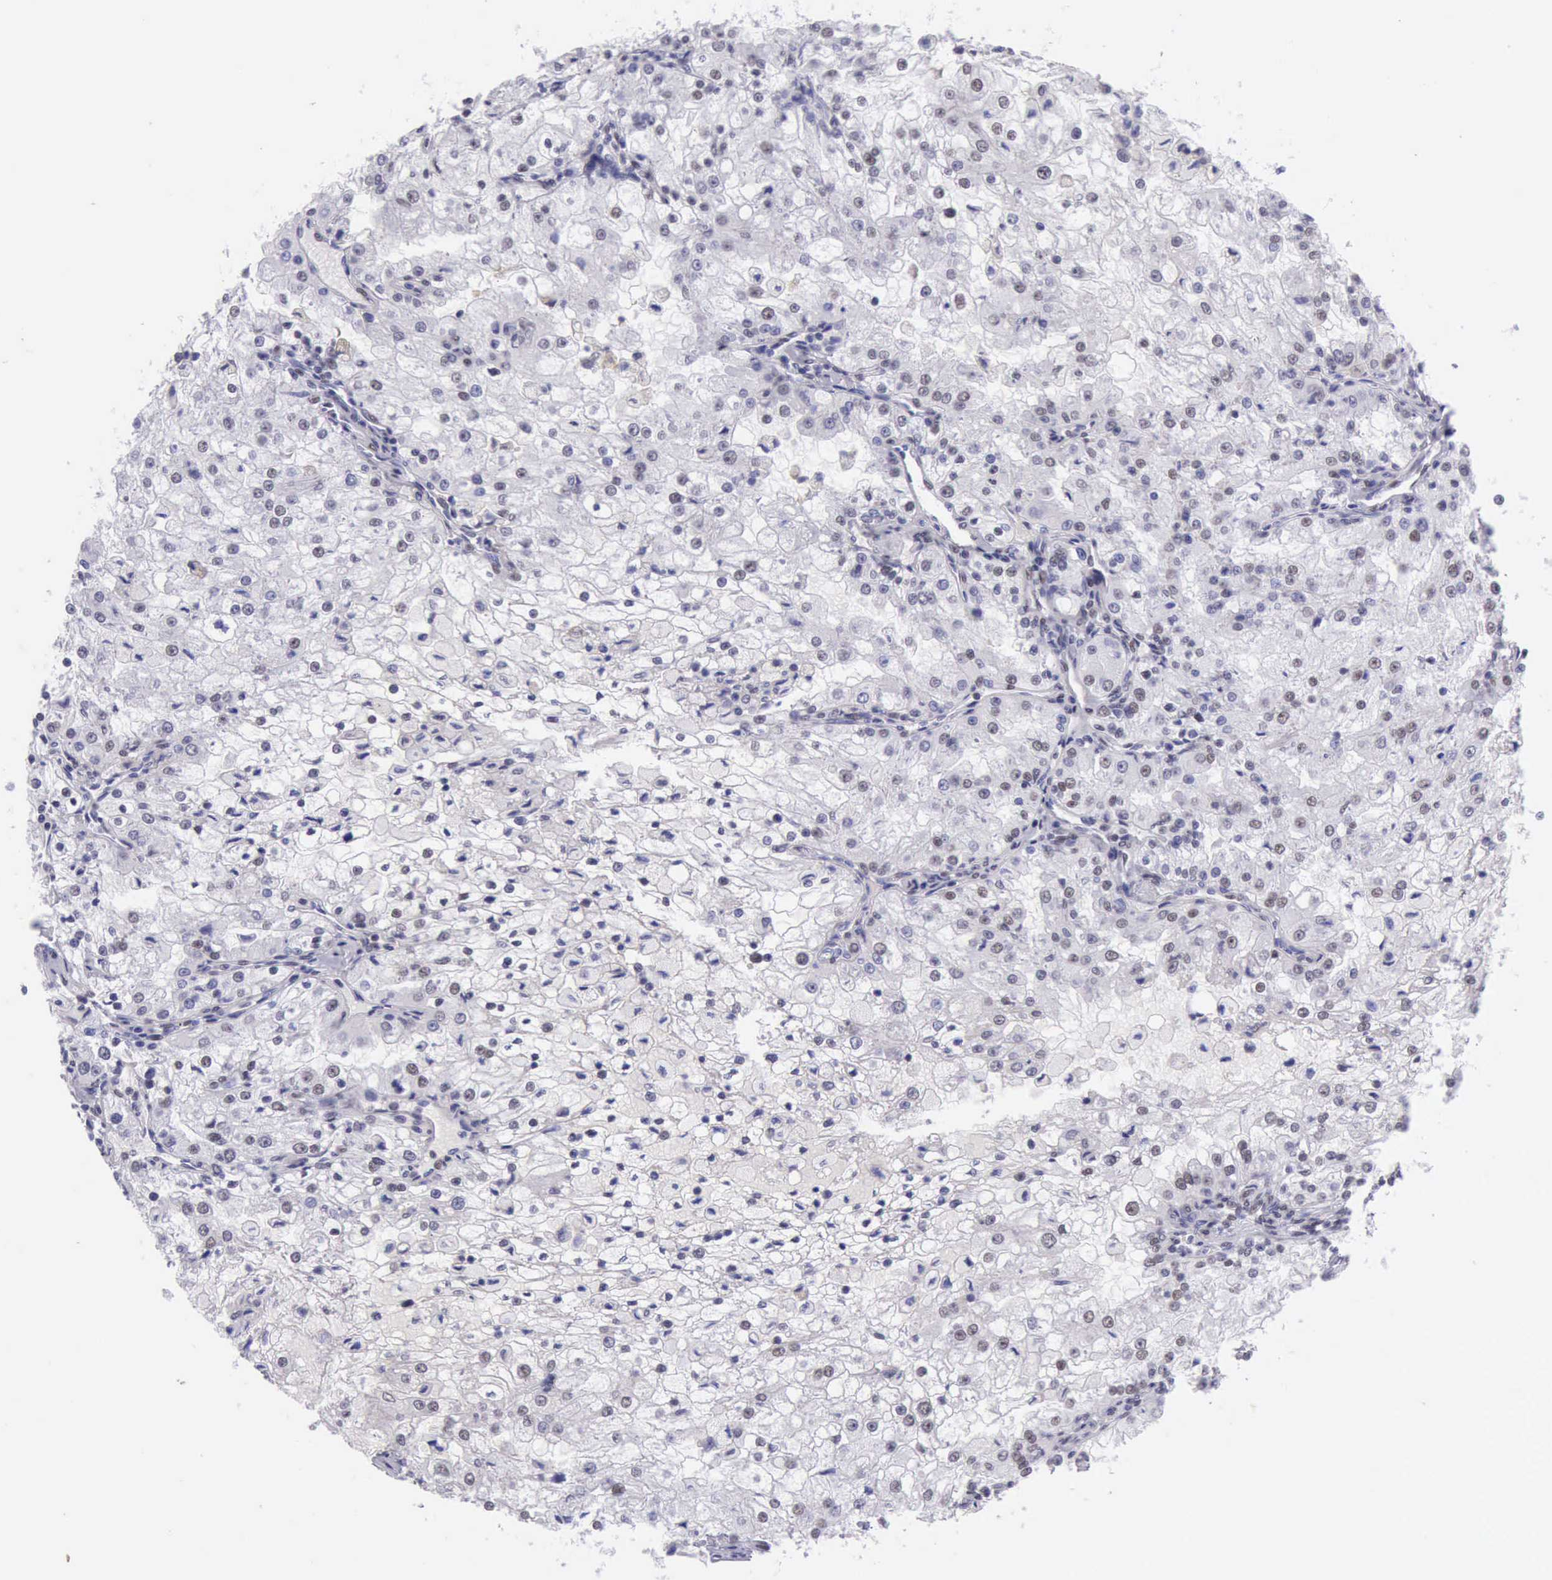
{"staining": {"intensity": "negative", "quantity": "none", "location": "none"}, "tissue": "renal cancer", "cell_type": "Tumor cells", "image_type": "cancer", "snomed": [{"axis": "morphology", "description": "Adenocarcinoma, NOS"}, {"axis": "topography", "description": "Kidney"}], "caption": "A photomicrograph of adenocarcinoma (renal) stained for a protein exhibits no brown staining in tumor cells.", "gene": "EP300", "patient": {"sex": "female", "age": 74}}